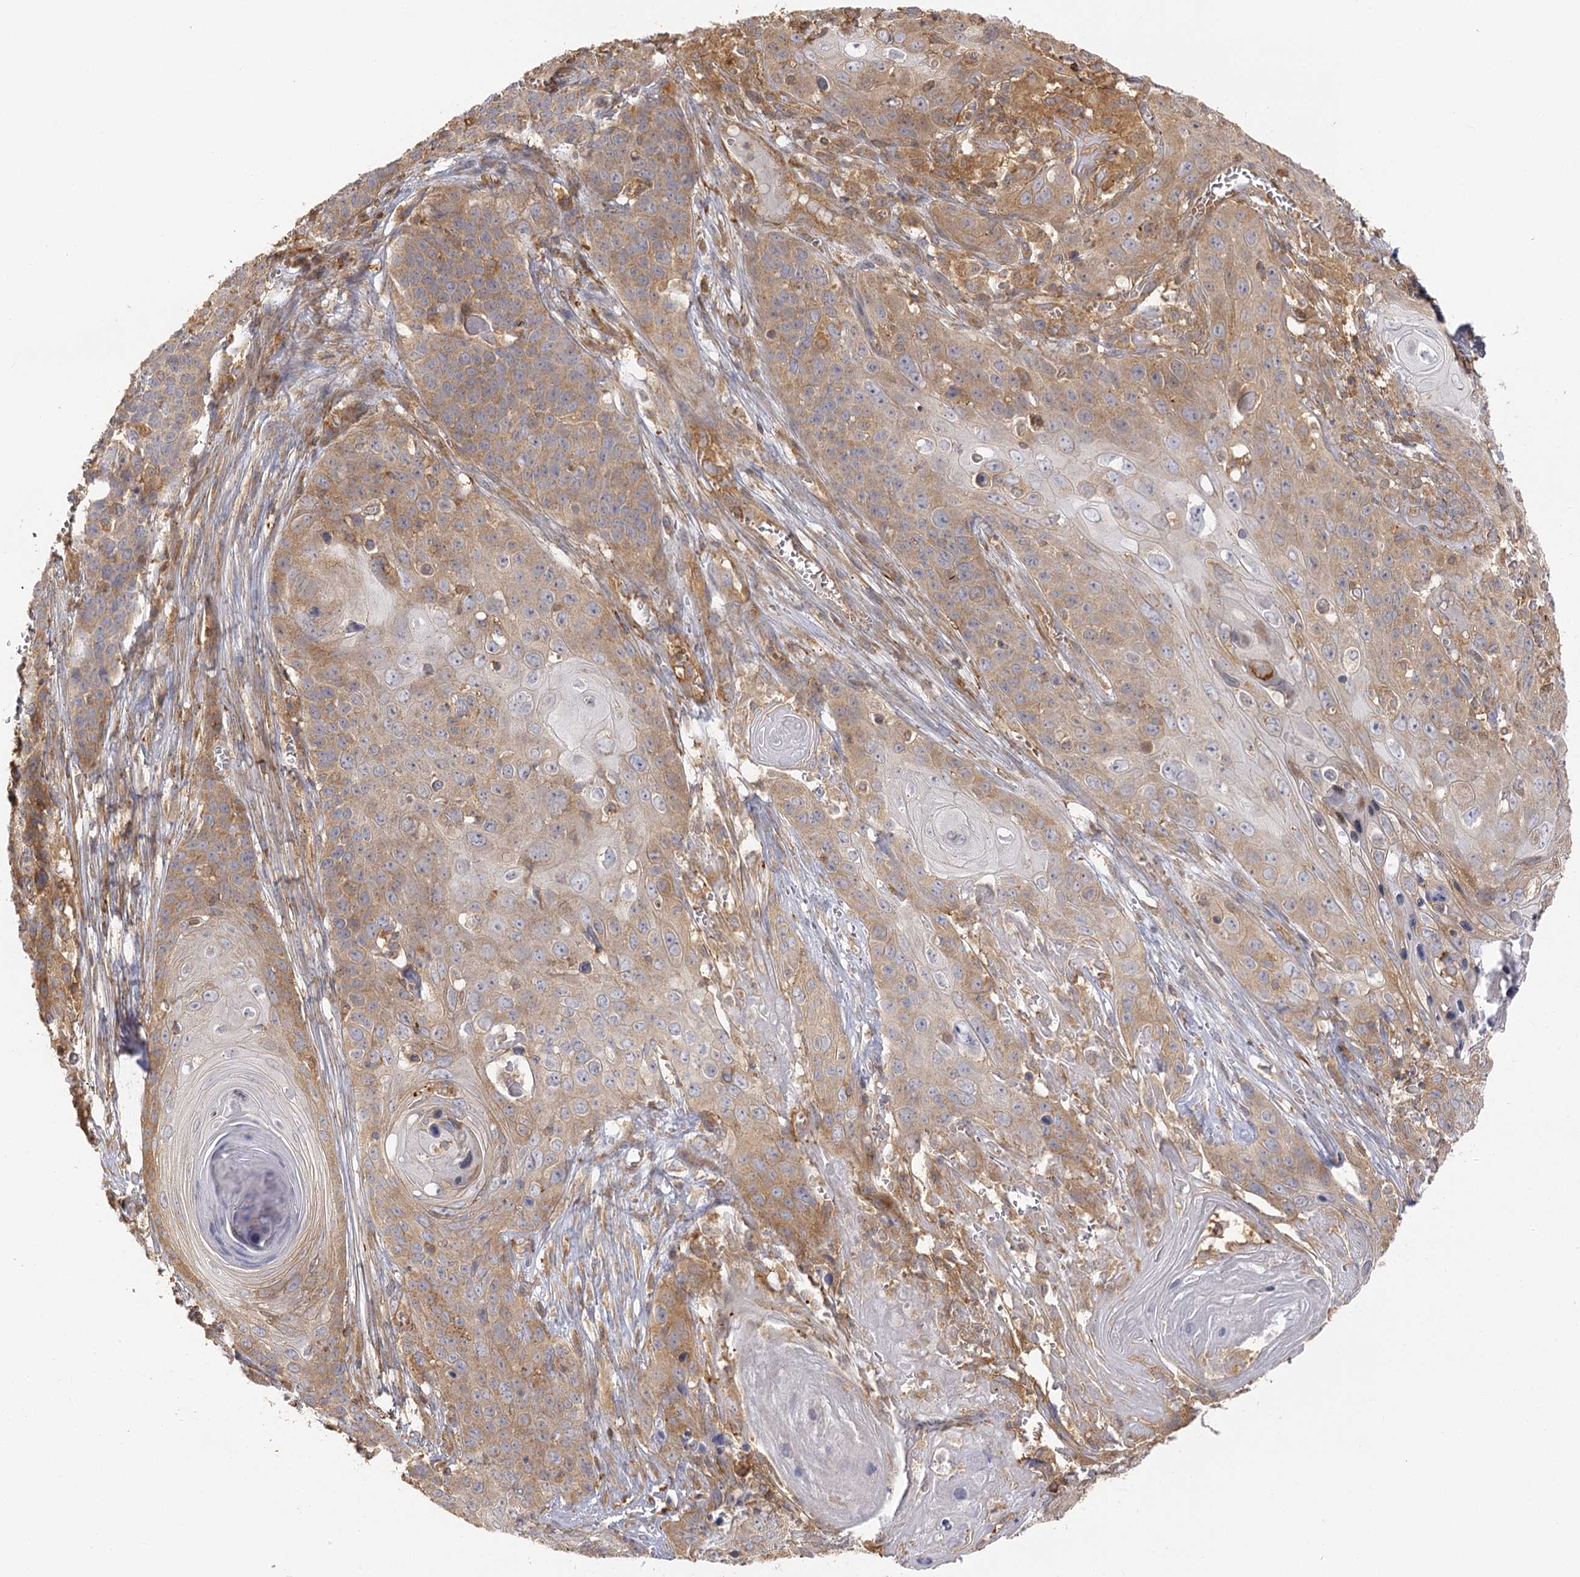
{"staining": {"intensity": "moderate", "quantity": ">75%", "location": "cytoplasmic/membranous"}, "tissue": "skin cancer", "cell_type": "Tumor cells", "image_type": "cancer", "snomed": [{"axis": "morphology", "description": "Squamous cell carcinoma, NOS"}, {"axis": "topography", "description": "Skin"}], "caption": "About >75% of tumor cells in skin cancer (squamous cell carcinoma) show moderate cytoplasmic/membranous protein staining as visualized by brown immunohistochemical staining.", "gene": "SEC24B", "patient": {"sex": "male", "age": 55}}